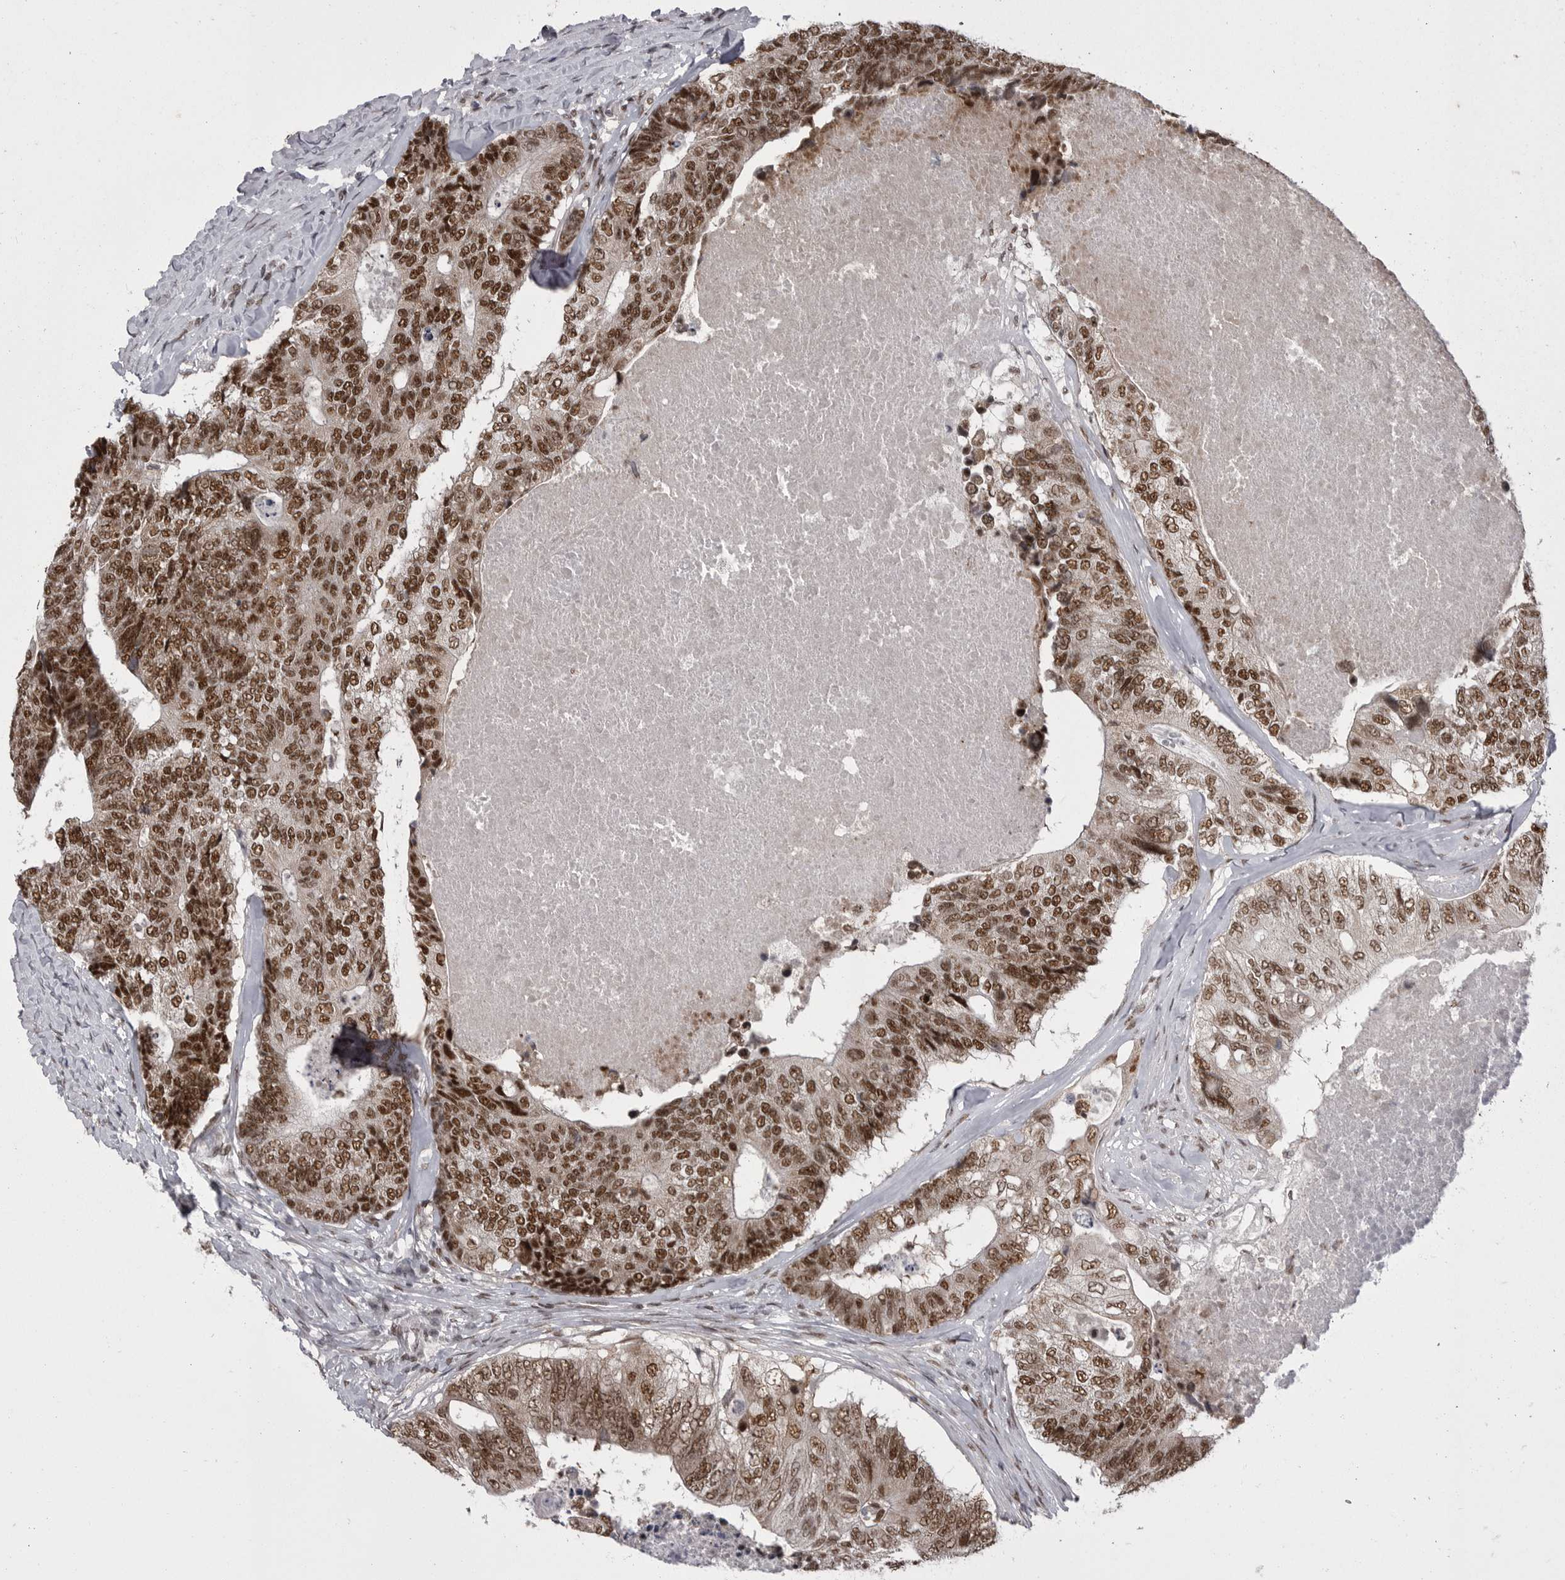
{"staining": {"intensity": "strong", "quantity": ">75%", "location": "nuclear"}, "tissue": "colorectal cancer", "cell_type": "Tumor cells", "image_type": "cancer", "snomed": [{"axis": "morphology", "description": "Adenocarcinoma, NOS"}, {"axis": "topography", "description": "Colon"}], "caption": "Immunohistochemical staining of human adenocarcinoma (colorectal) reveals high levels of strong nuclear protein positivity in about >75% of tumor cells. (IHC, brightfield microscopy, high magnification).", "gene": "MEPCE", "patient": {"sex": "female", "age": 67}}